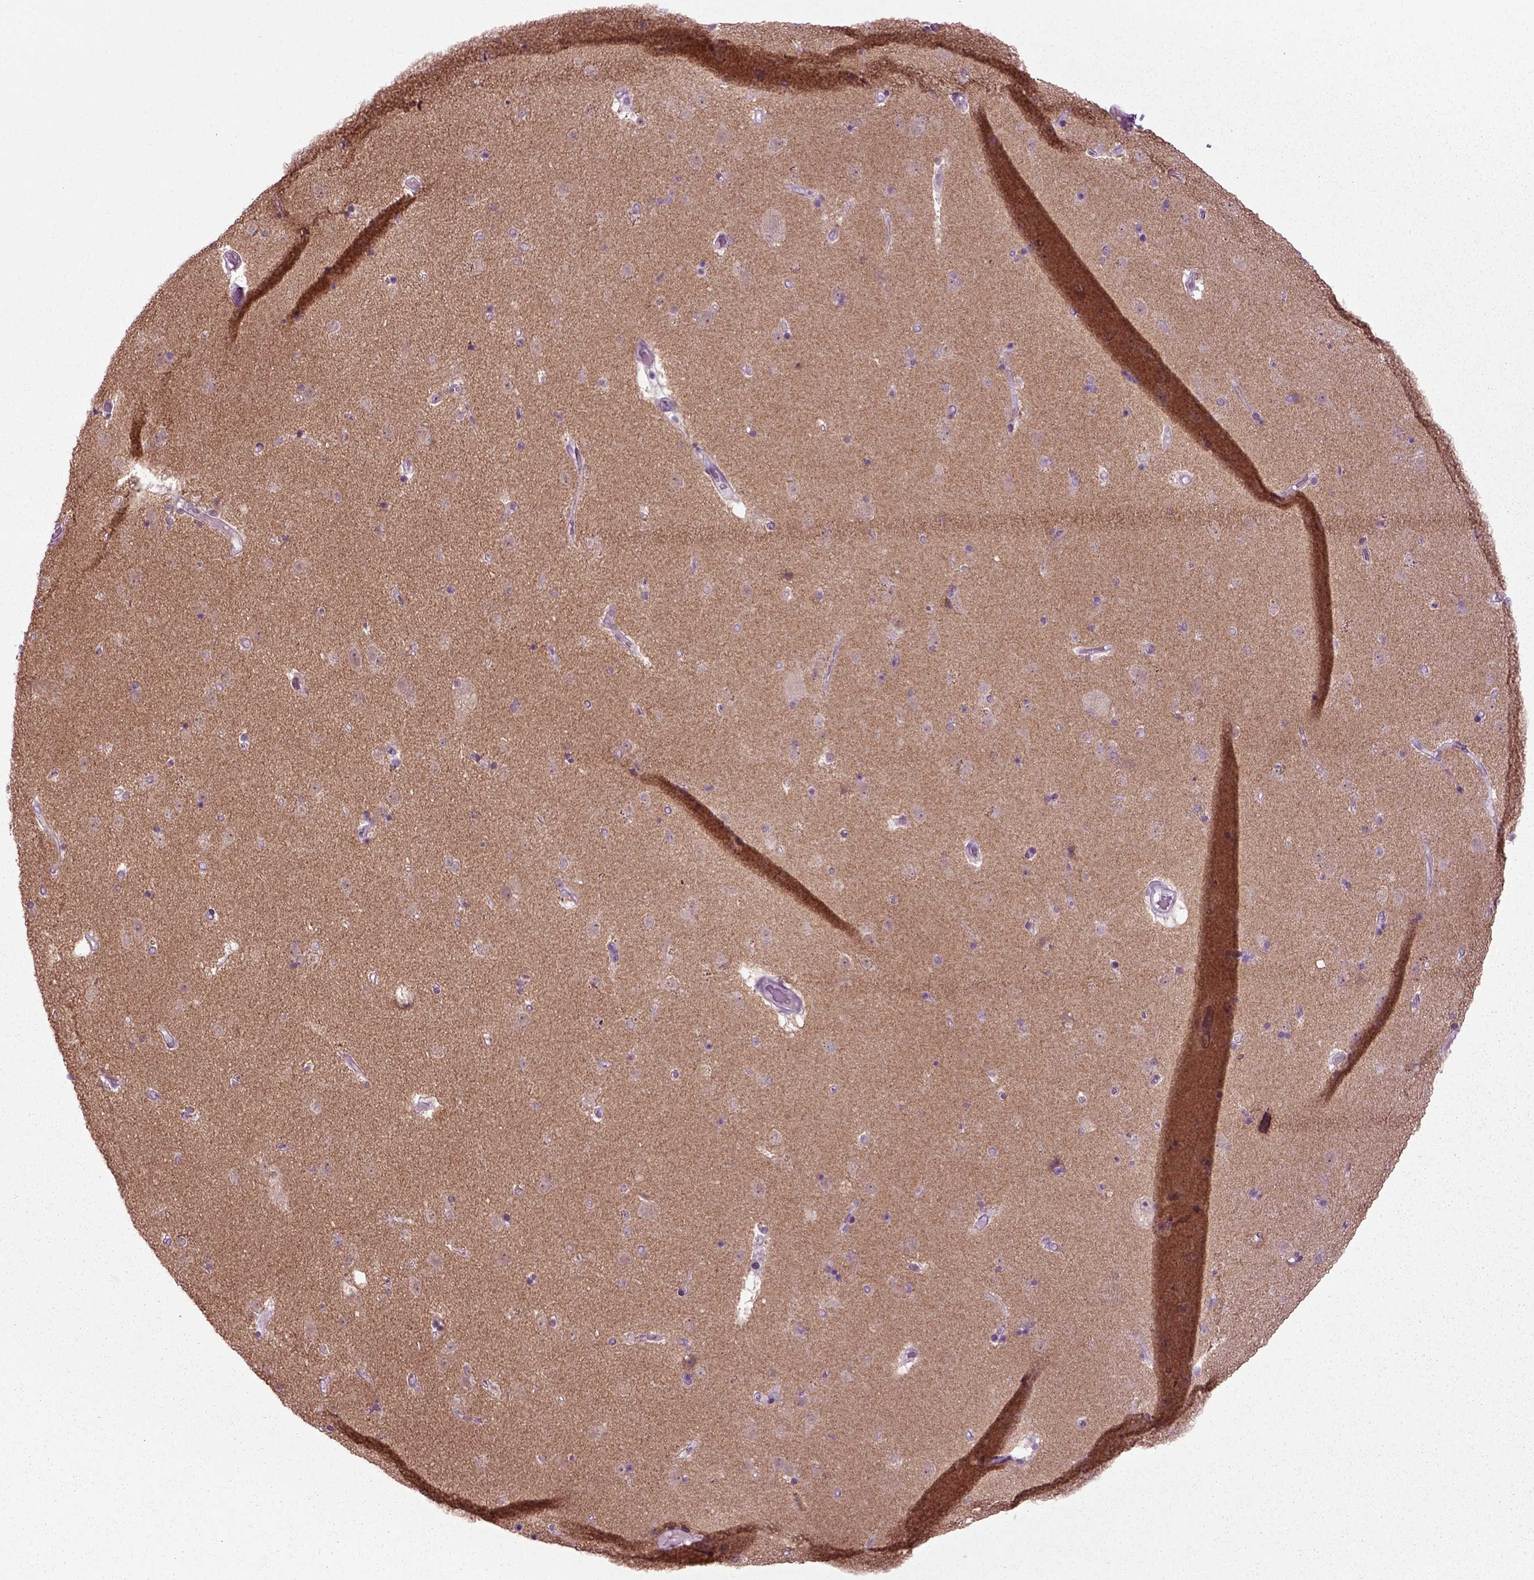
{"staining": {"intensity": "negative", "quantity": "none", "location": "none"}, "tissue": "caudate", "cell_type": "Glial cells", "image_type": "normal", "snomed": [{"axis": "morphology", "description": "Normal tissue, NOS"}, {"axis": "topography", "description": "Lateral ventricle wall"}], "caption": "A photomicrograph of caudate stained for a protein displays no brown staining in glial cells. (Stains: DAB IHC with hematoxylin counter stain, Microscopy: brightfield microscopy at high magnification).", "gene": "ZC2HC1C", "patient": {"sex": "female", "age": 71}}